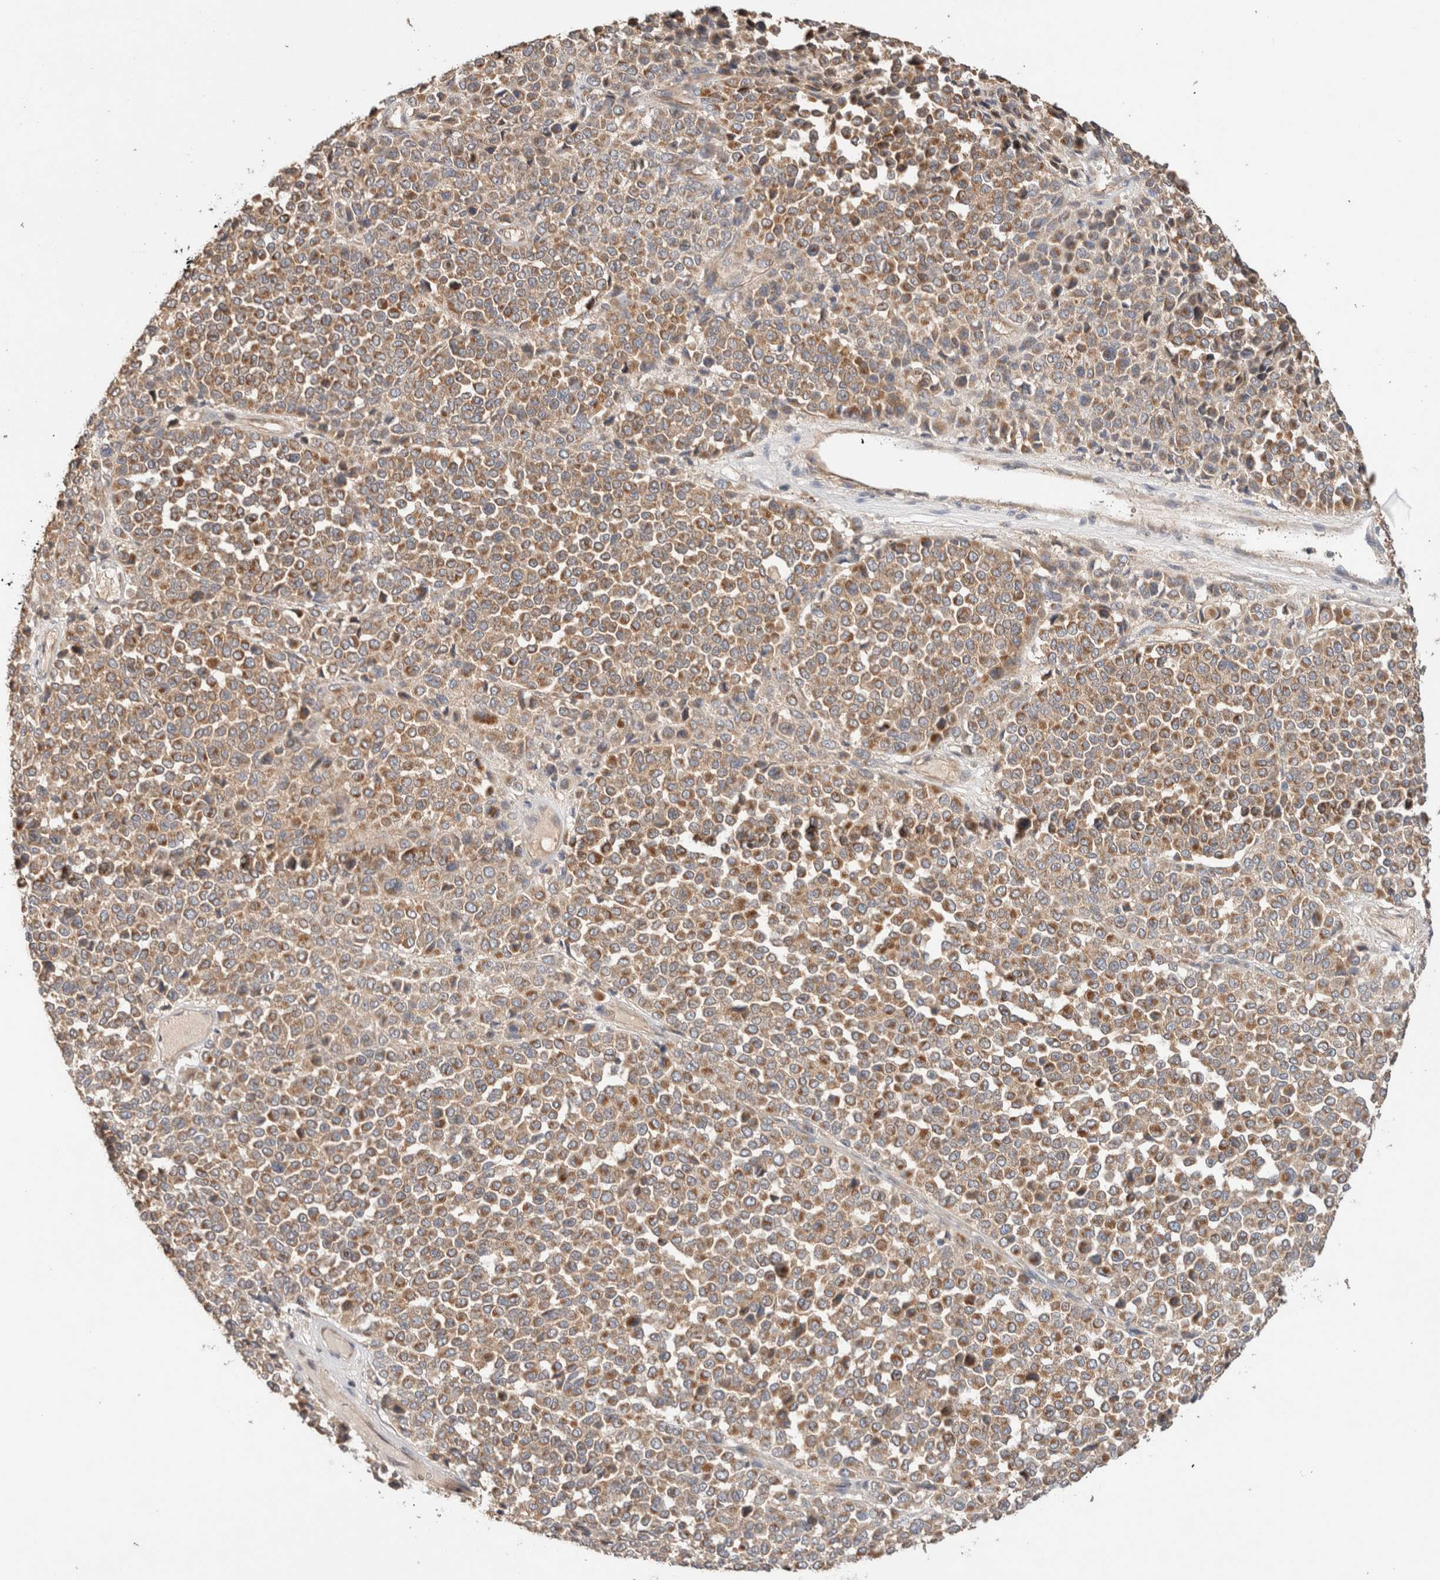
{"staining": {"intensity": "moderate", "quantity": ">75%", "location": "cytoplasmic/membranous"}, "tissue": "melanoma", "cell_type": "Tumor cells", "image_type": "cancer", "snomed": [{"axis": "morphology", "description": "Malignant melanoma, Metastatic site"}, {"axis": "topography", "description": "Pancreas"}], "caption": "Moderate cytoplasmic/membranous protein expression is identified in approximately >75% of tumor cells in malignant melanoma (metastatic site).", "gene": "B3GNTL1", "patient": {"sex": "female", "age": 30}}